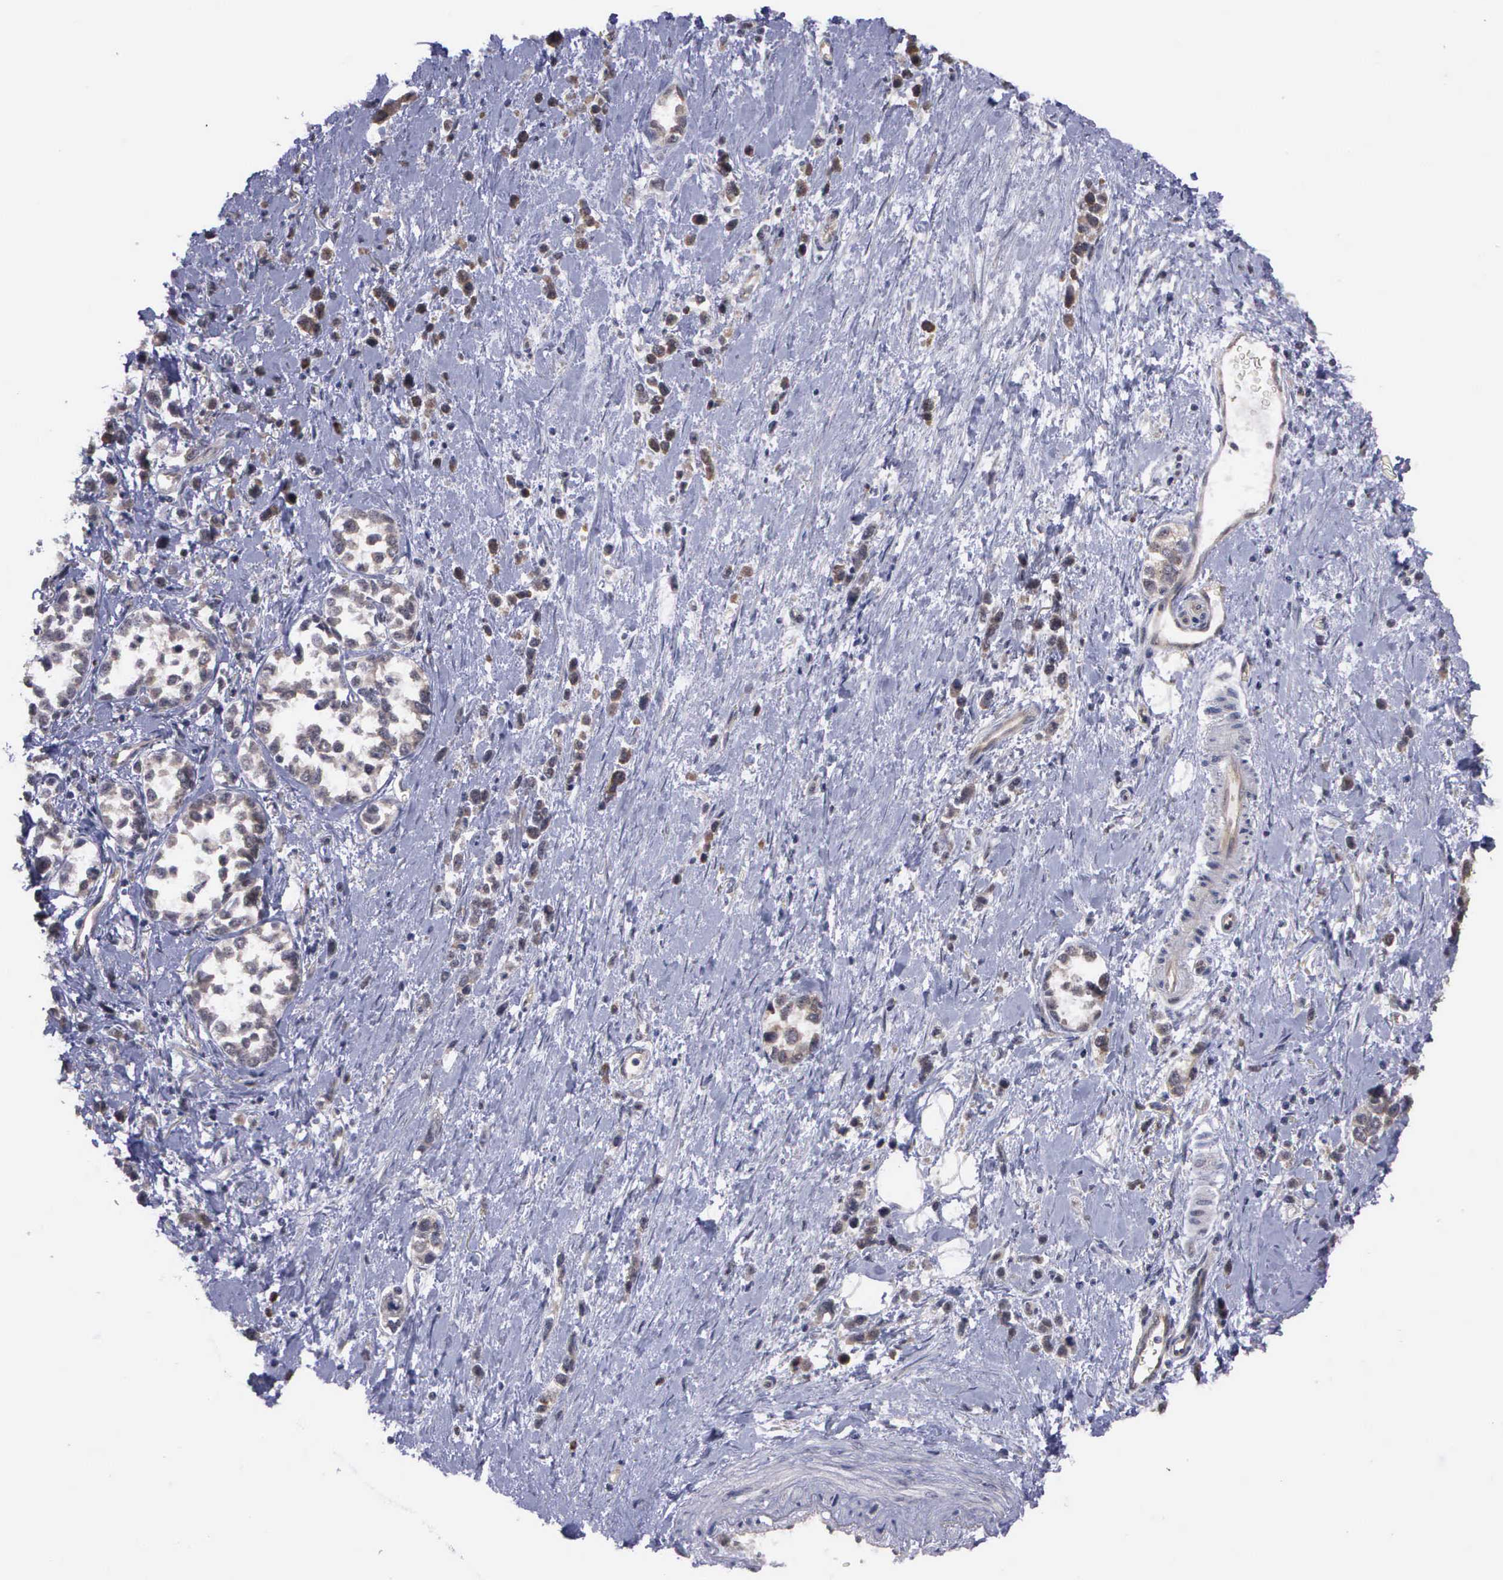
{"staining": {"intensity": "moderate", "quantity": "25%-75%", "location": "cytoplasmic/membranous"}, "tissue": "stomach cancer", "cell_type": "Tumor cells", "image_type": "cancer", "snomed": [{"axis": "morphology", "description": "Adenocarcinoma, NOS"}, {"axis": "topography", "description": "Stomach, upper"}], "caption": "DAB (3,3'-diaminobenzidine) immunohistochemical staining of human stomach cancer demonstrates moderate cytoplasmic/membranous protein positivity in approximately 25%-75% of tumor cells.", "gene": "MAP3K9", "patient": {"sex": "male", "age": 76}}